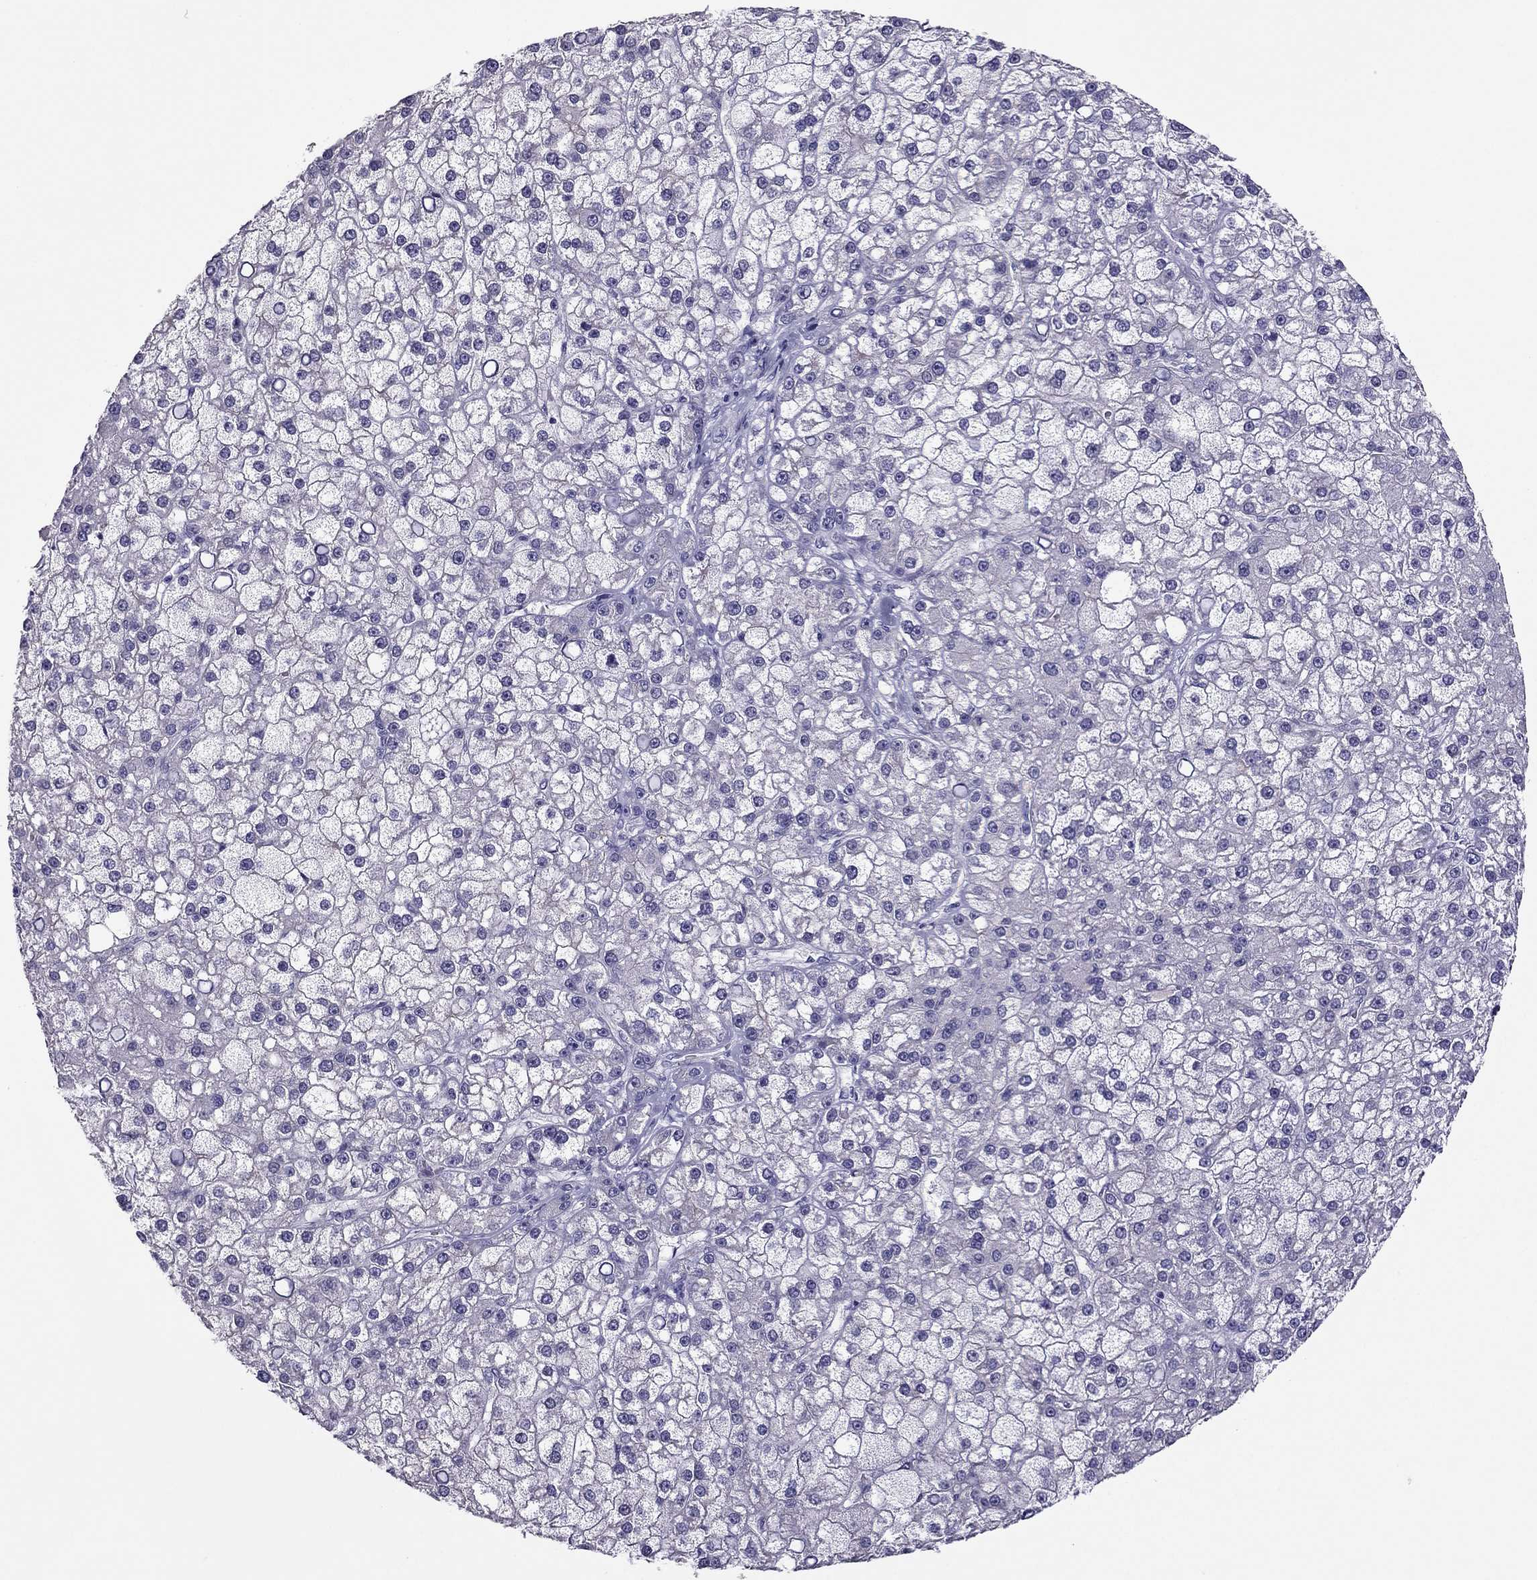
{"staining": {"intensity": "negative", "quantity": "none", "location": "none"}, "tissue": "liver cancer", "cell_type": "Tumor cells", "image_type": "cancer", "snomed": [{"axis": "morphology", "description": "Carcinoma, Hepatocellular, NOS"}, {"axis": "topography", "description": "Liver"}], "caption": "High power microscopy photomicrograph of an immunohistochemistry histopathology image of hepatocellular carcinoma (liver), revealing no significant positivity in tumor cells.", "gene": "PDE6A", "patient": {"sex": "male", "age": 67}}